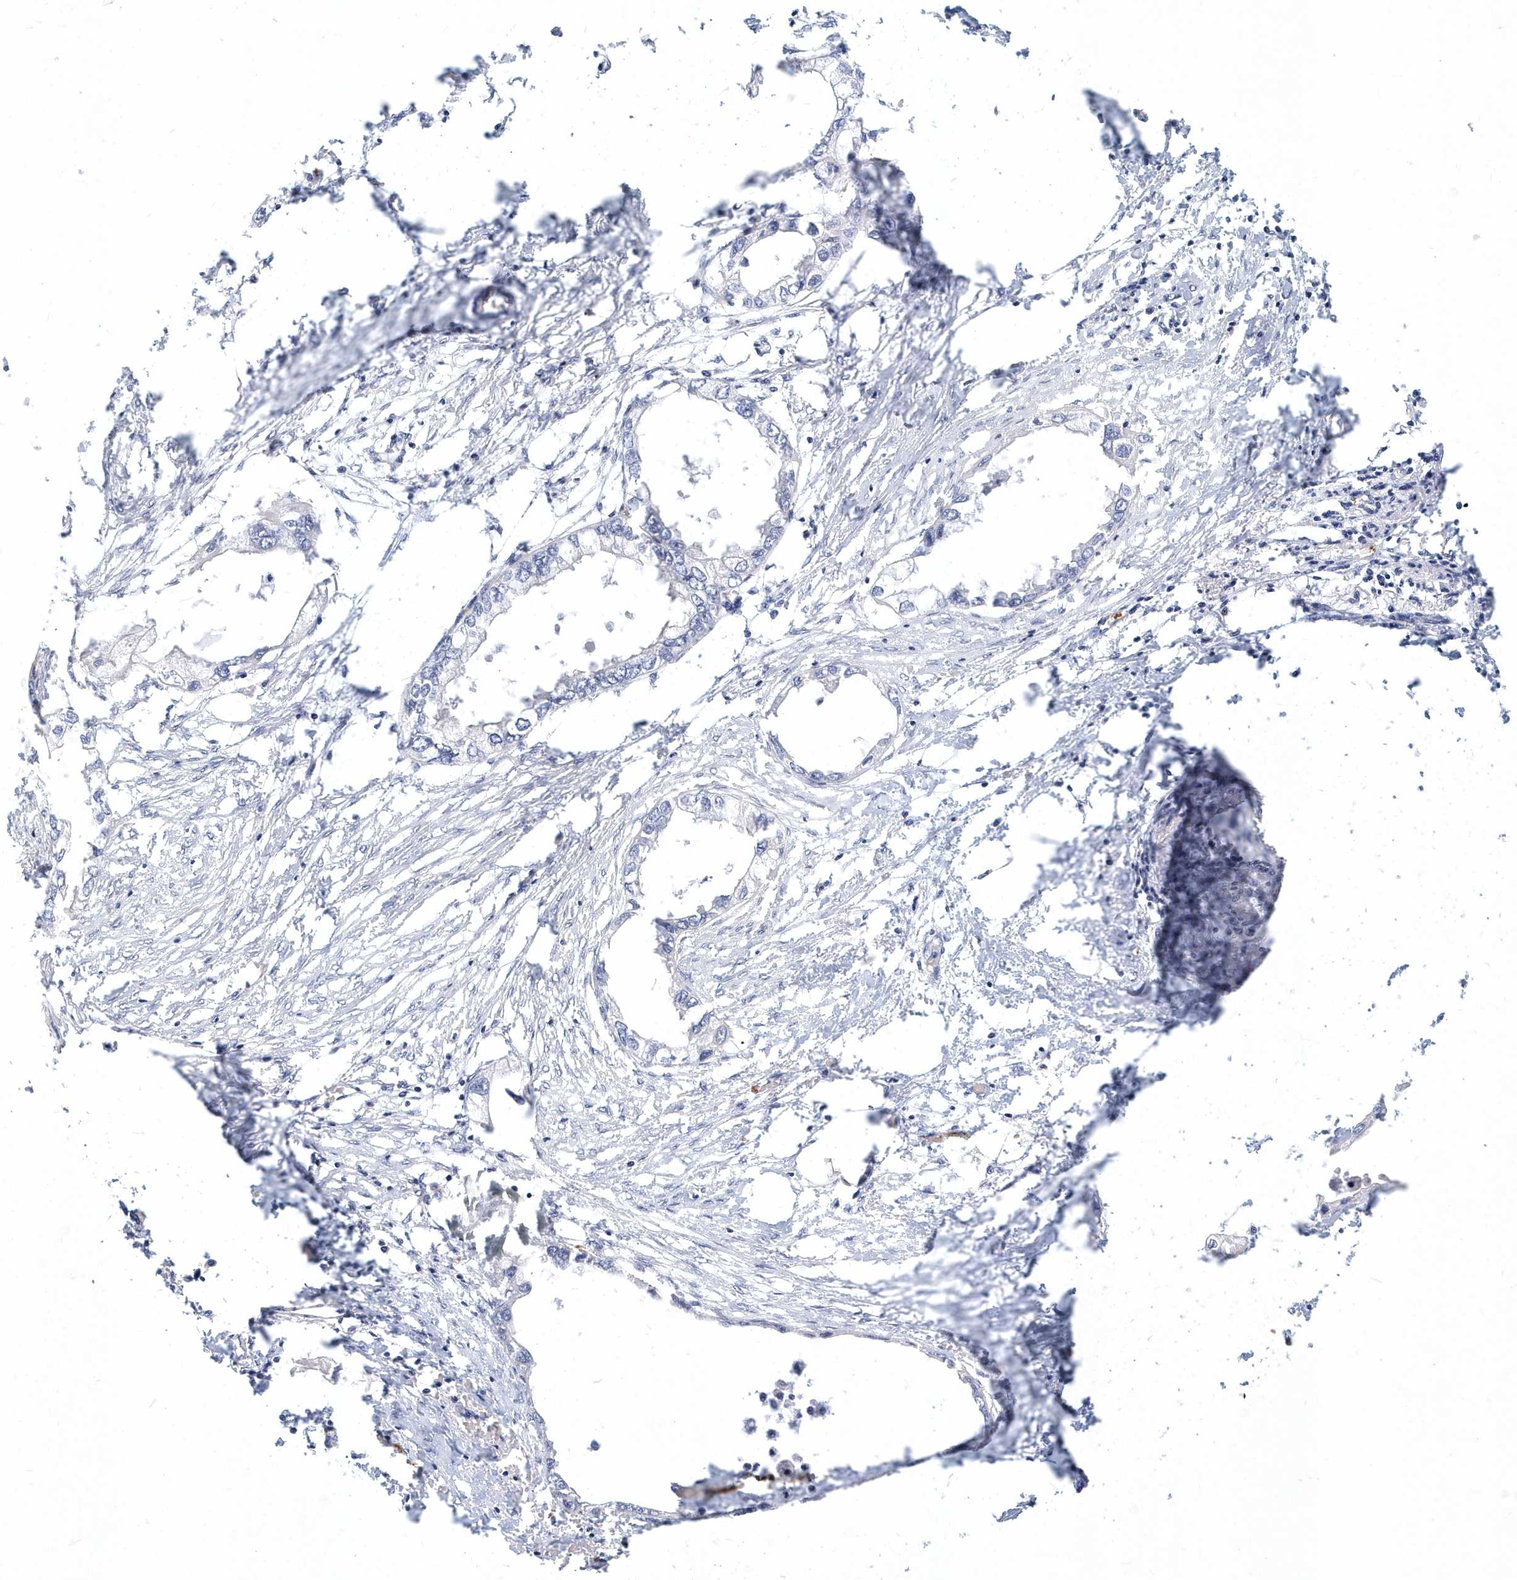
{"staining": {"intensity": "negative", "quantity": "none", "location": "none"}, "tissue": "endometrial cancer", "cell_type": "Tumor cells", "image_type": "cancer", "snomed": [{"axis": "morphology", "description": "Adenocarcinoma, NOS"}, {"axis": "morphology", "description": "Adenocarcinoma, metastatic, NOS"}, {"axis": "topography", "description": "Adipose tissue"}, {"axis": "topography", "description": "Endometrium"}], "caption": "Immunohistochemical staining of adenocarcinoma (endometrial) reveals no significant staining in tumor cells.", "gene": "ITGA2B", "patient": {"sex": "female", "age": 67}}